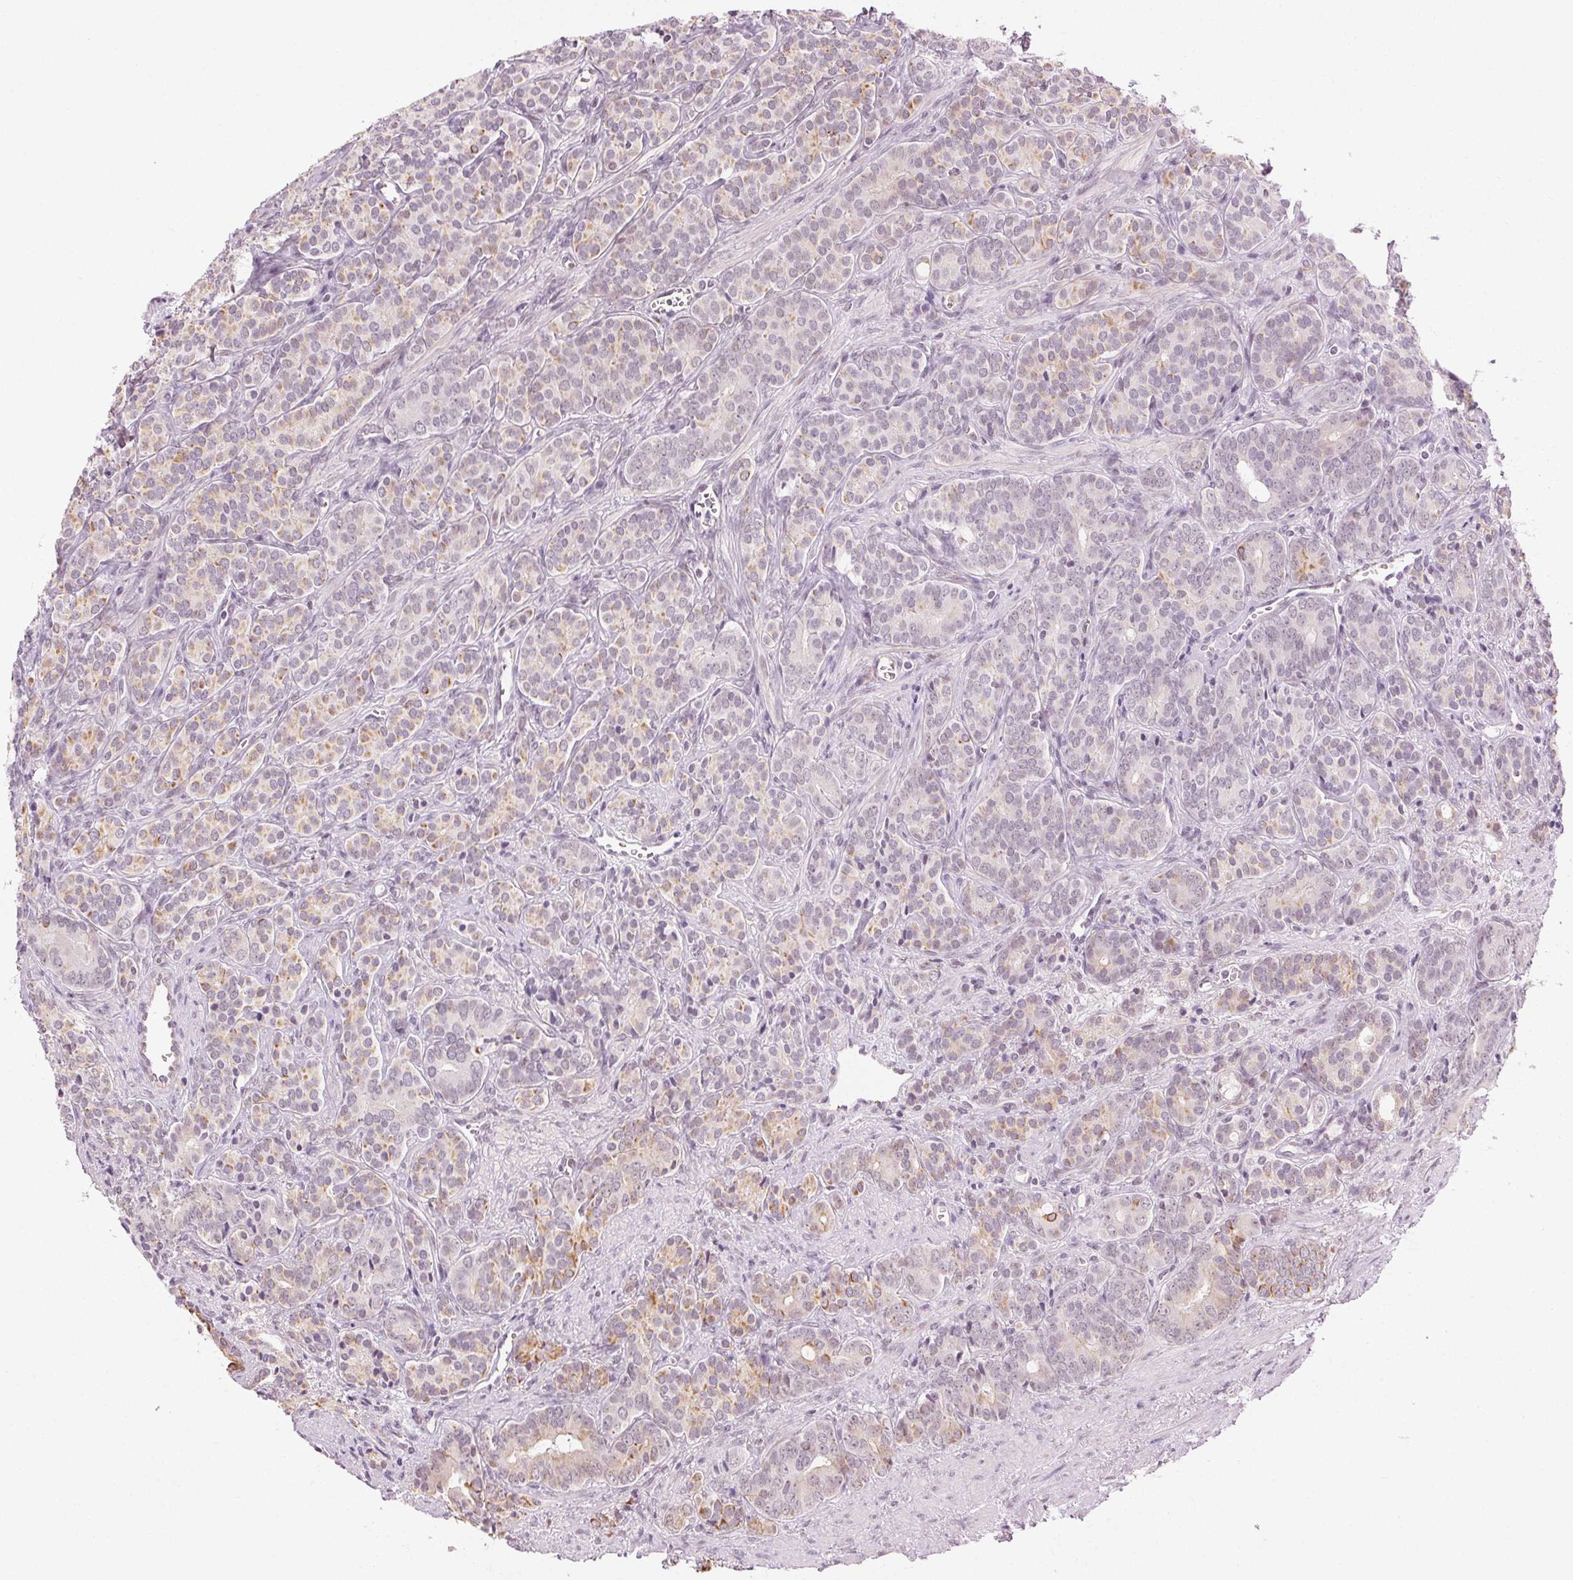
{"staining": {"intensity": "weak", "quantity": "<25%", "location": "cytoplasmic/membranous"}, "tissue": "prostate cancer", "cell_type": "Tumor cells", "image_type": "cancer", "snomed": [{"axis": "morphology", "description": "Adenocarcinoma, High grade"}, {"axis": "topography", "description": "Prostate"}], "caption": "Human prostate cancer stained for a protein using IHC shows no staining in tumor cells.", "gene": "AIF1L", "patient": {"sex": "male", "age": 84}}